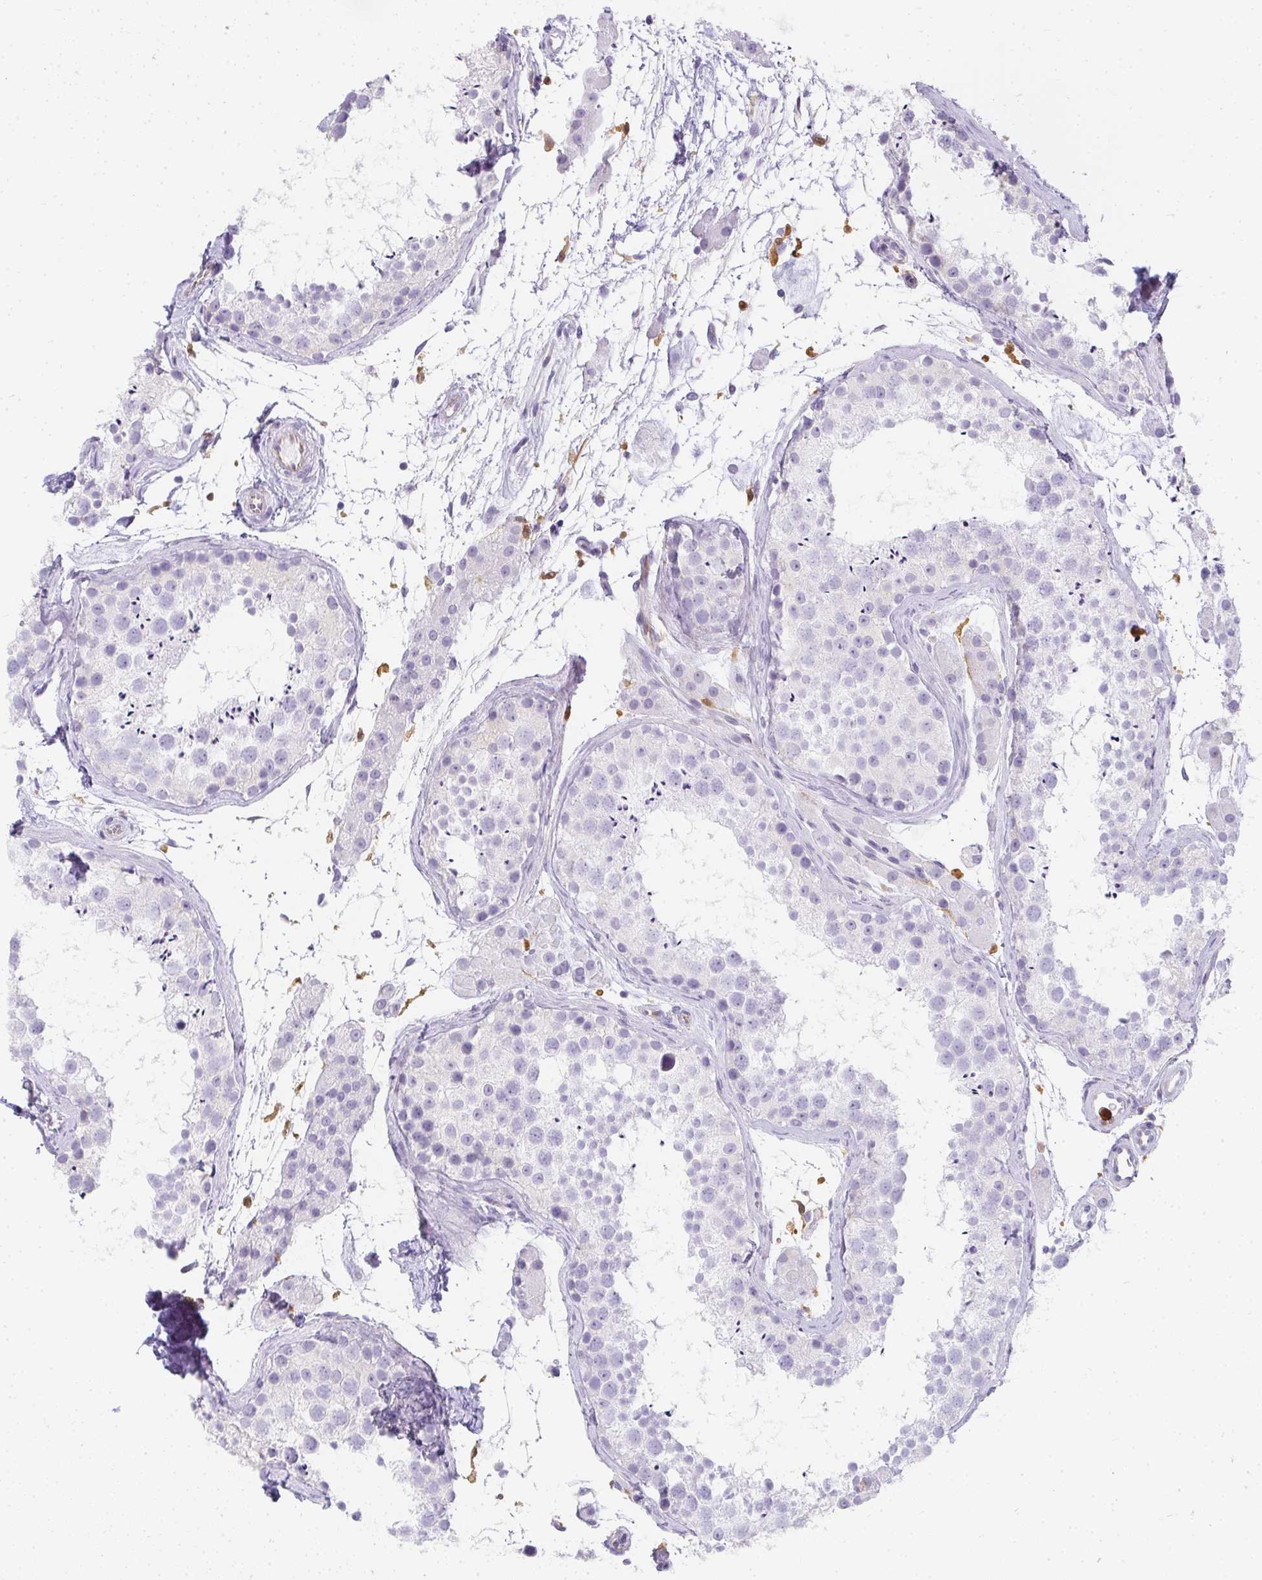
{"staining": {"intensity": "negative", "quantity": "none", "location": "none"}, "tissue": "testis", "cell_type": "Cells in seminiferous ducts", "image_type": "normal", "snomed": [{"axis": "morphology", "description": "Normal tissue, NOS"}, {"axis": "topography", "description": "Testis"}], "caption": "This is an immunohistochemistry image of unremarkable testis. There is no positivity in cells in seminiferous ducts.", "gene": "HK3", "patient": {"sex": "male", "age": 41}}